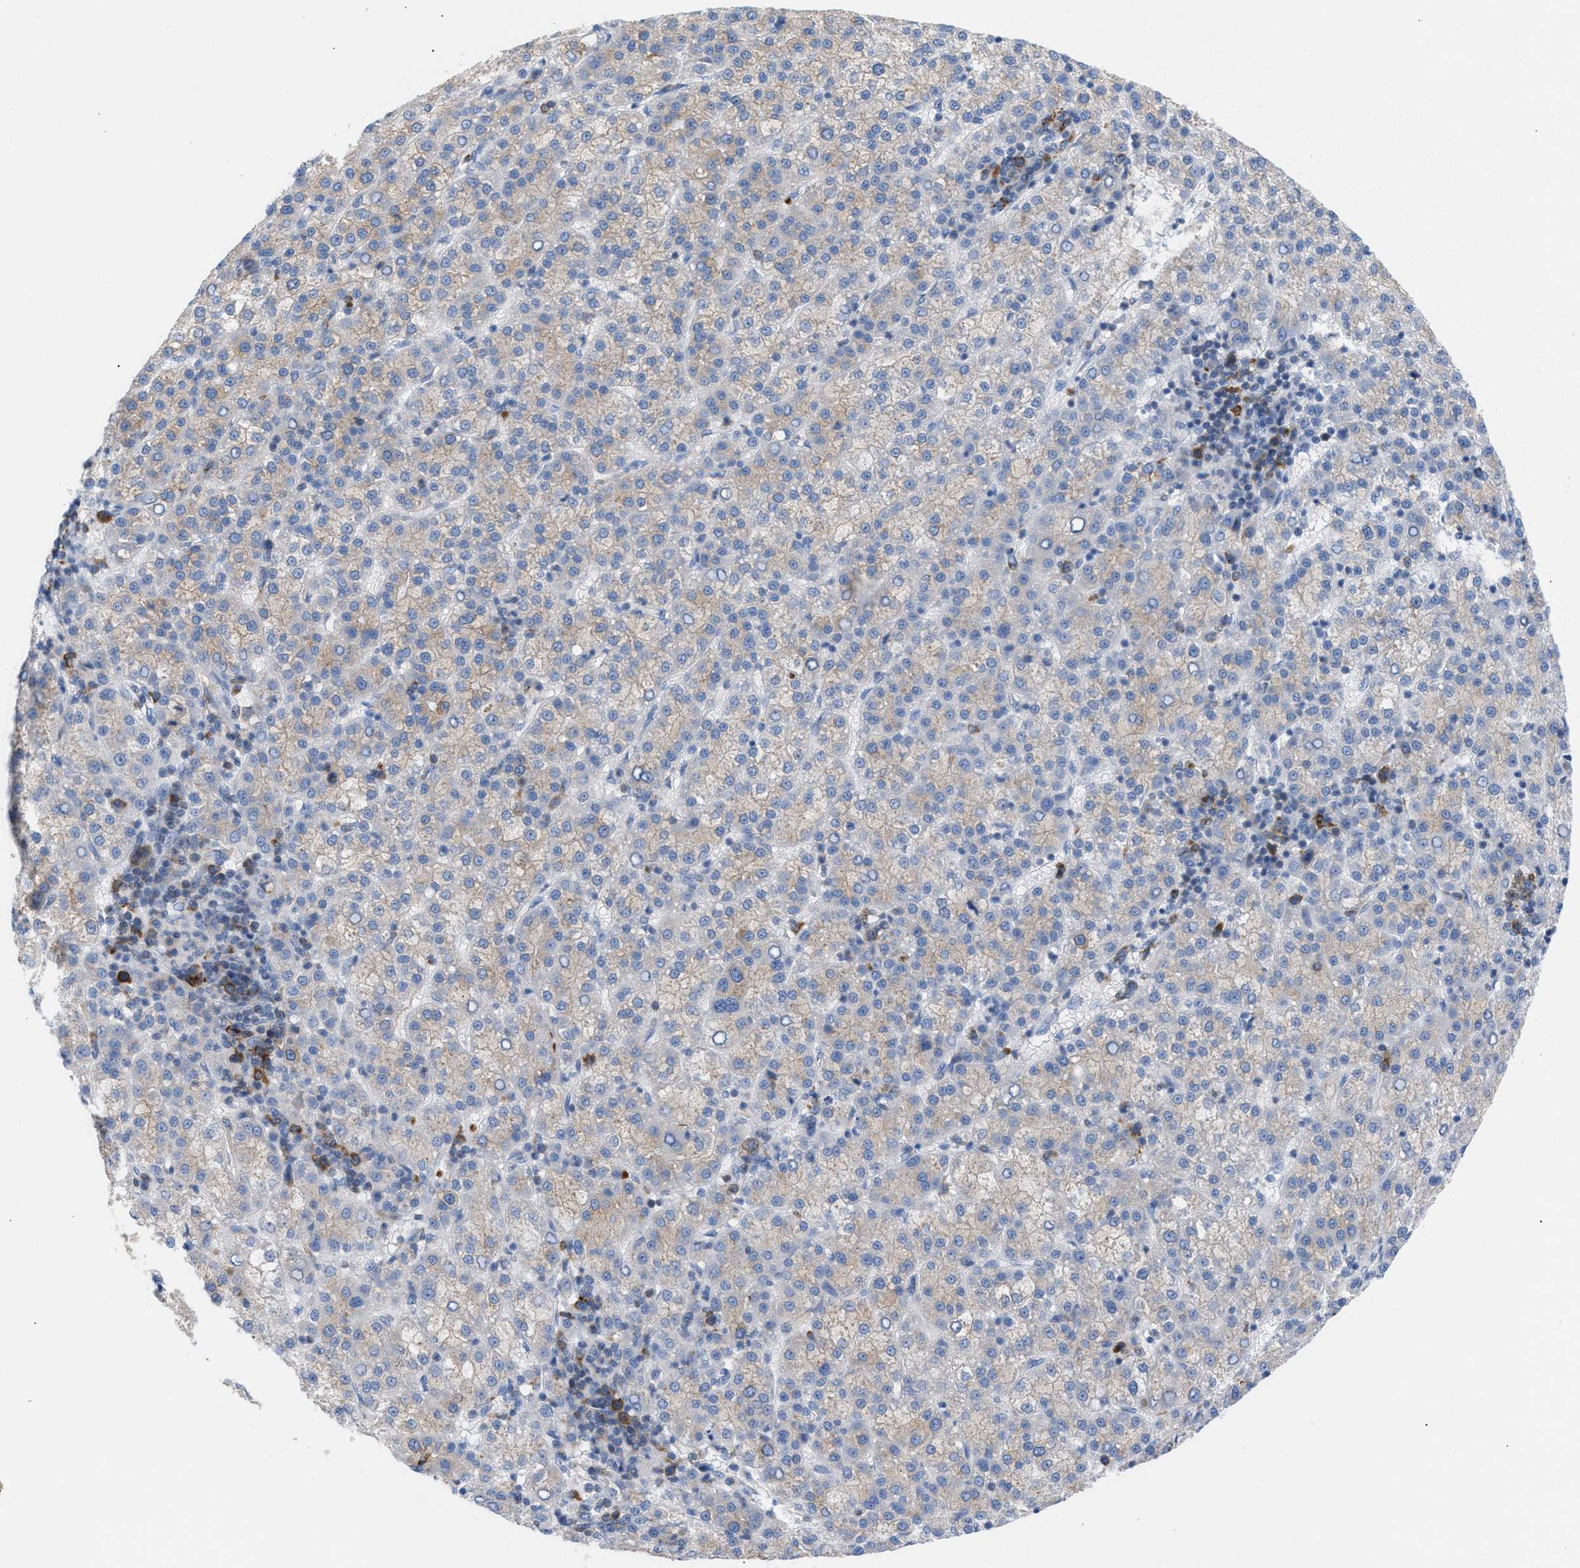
{"staining": {"intensity": "weak", "quantity": "25%-75%", "location": "cytoplasmic/membranous"}, "tissue": "liver cancer", "cell_type": "Tumor cells", "image_type": "cancer", "snomed": [{"axis": "morphology", "description": "Carcinoma, Hepatocellular, NOS"}, {"axis": "topography", "description": "Liver"}], "caption": "Liver cancer (hepatocellular carcinoma) was stained to show a protein in brown. There is low levels of weak cytoplasmic/membranous positivity in about 25%-75% of tumor cells.", "gene": "TACC3", "patient": {"sex": "female", "age": 58}}